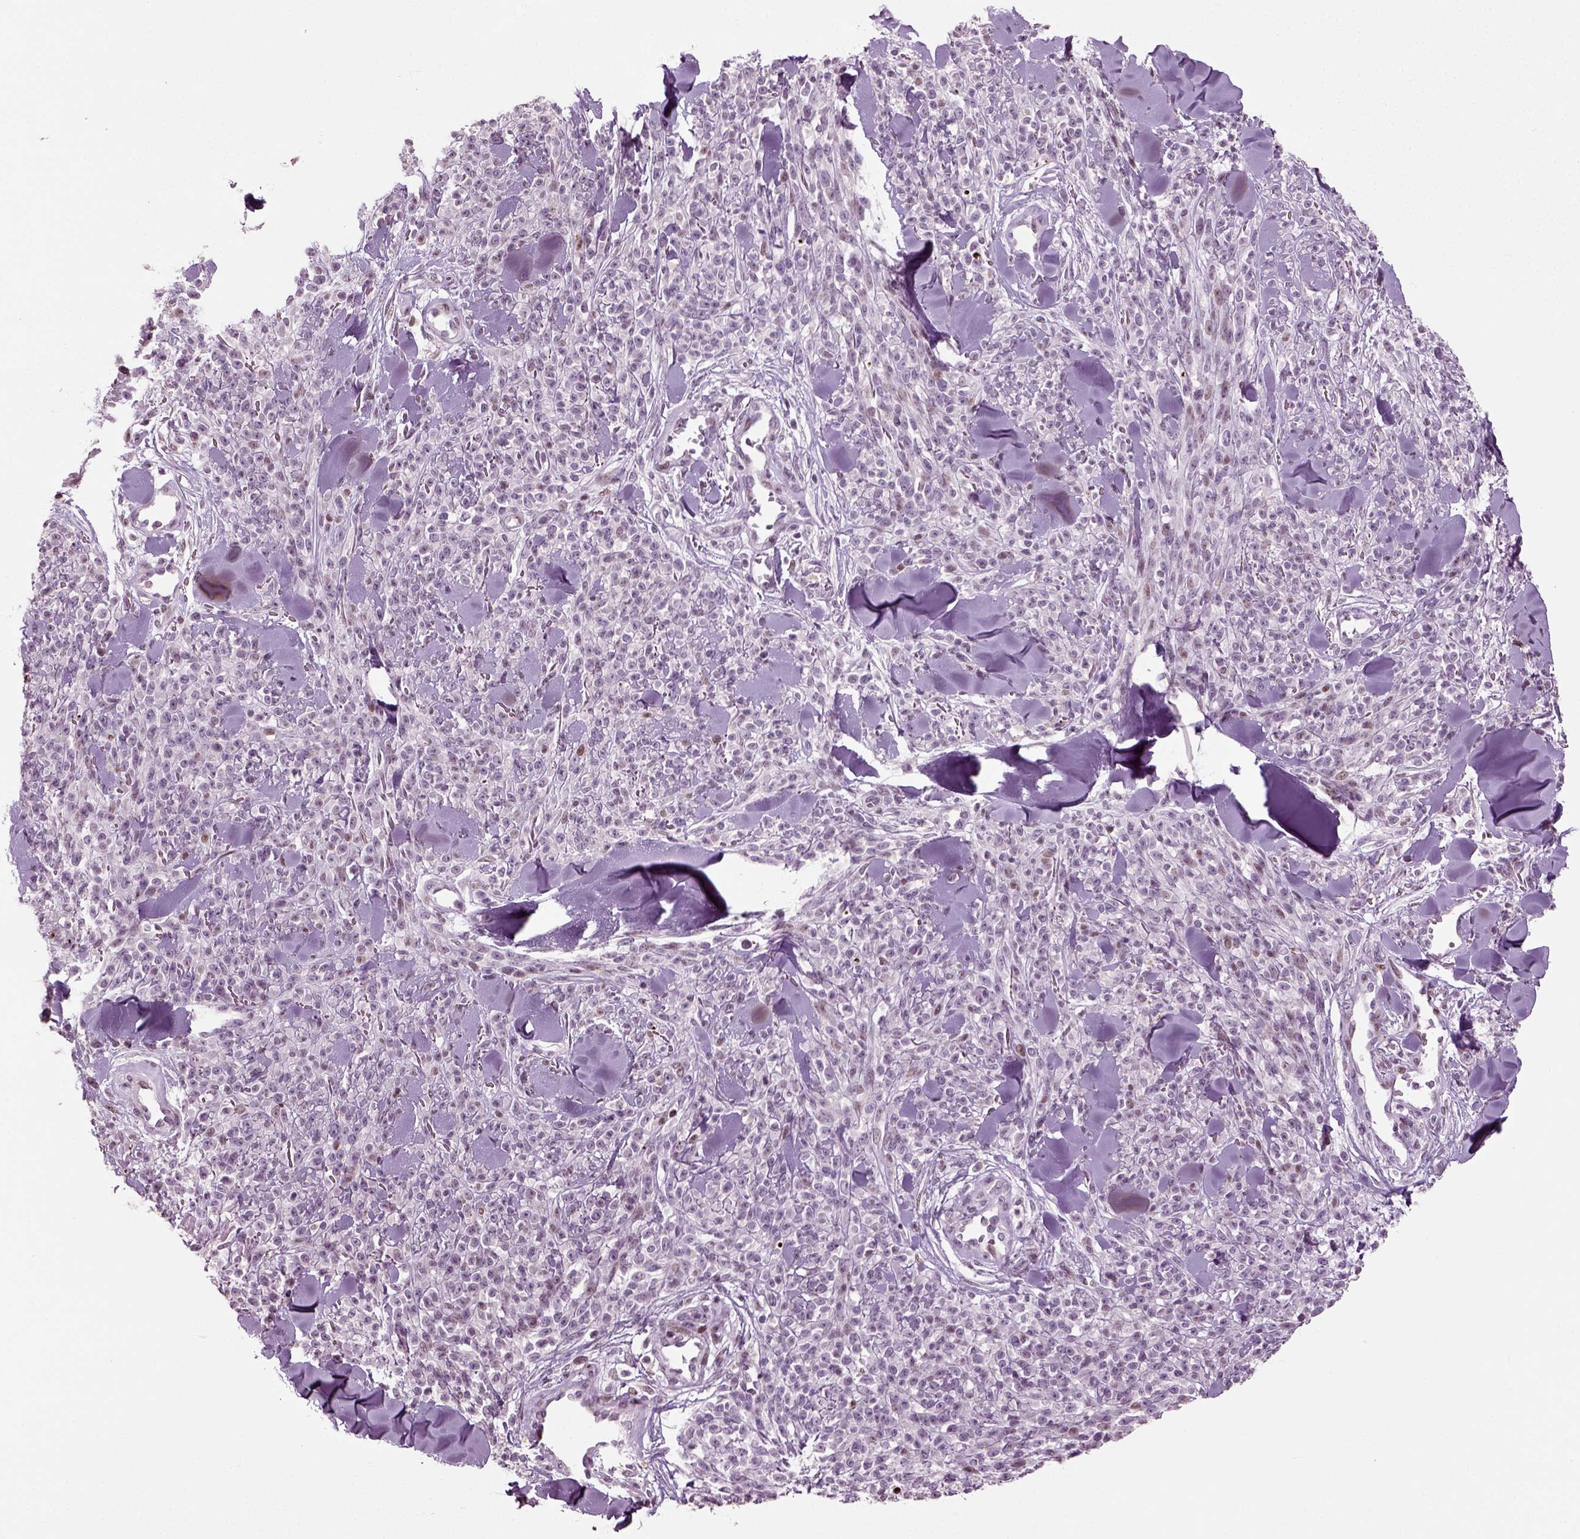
{"staining": {"intensity": "moderate", "quantity": "<25%", "location": "nuclear"}, "tissue": "melanoma", "cell_type": "Tumor cells", "image_type": "cancer", "snomed": [{"axis": "morphology", "description": "Malignant melanoma, NOS"}, {"axis": "topography", "description": "Skin"}, {"axis": "topography", "description": "Skin of trunk"}], "caption": "This photomicrograph displays melanoma stained with IHC to label a protein in brown. The nuclear of tumor cells show moderate positivity for the protein. Nuclei are counter-stained blue.", "gene": "HEYL", "patient": {"sex": "male", "age": 74}}